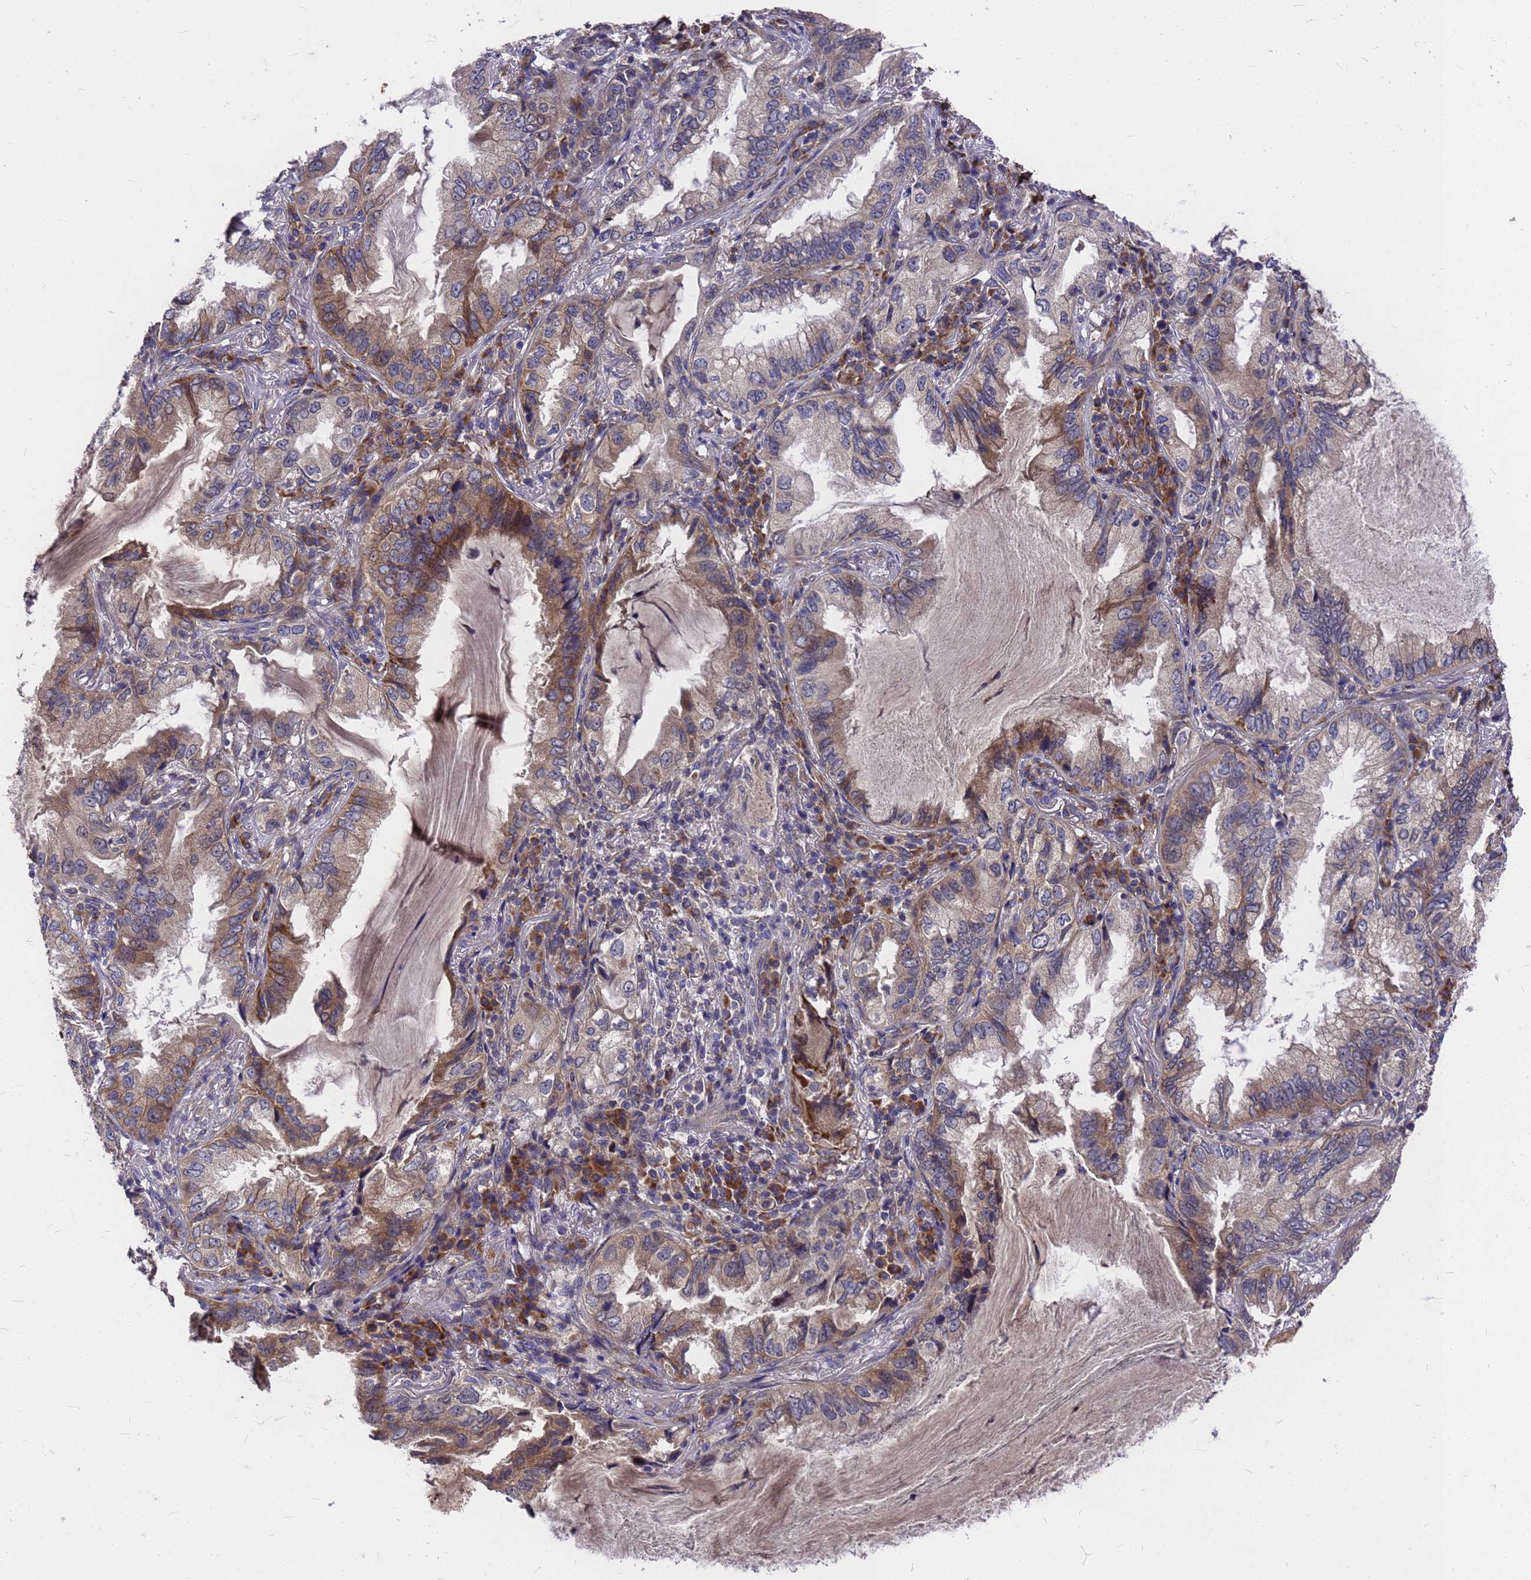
{"staining": {"intensity": "moderate", "quantity": "<25%", "location": "cytoplasmic/membranous"}, "tissue": "lung cancer", "cell_type": "Tumor cells", "image_type": "cancer", "snomed": [{"axis": "morphology", "description": "Adenocarcinoma, NOS"}, {"axis": "topography", "description": "Lung"}], "caption": "There is low levels of moderate cytoplasmic/membranous expression in tumor cells of adenocarcinoma (lung), as demonstrated by immunohistochemical staining (brown color).", "gene": "ZNF717", "patient": {"sex": "female", "age": 69}}